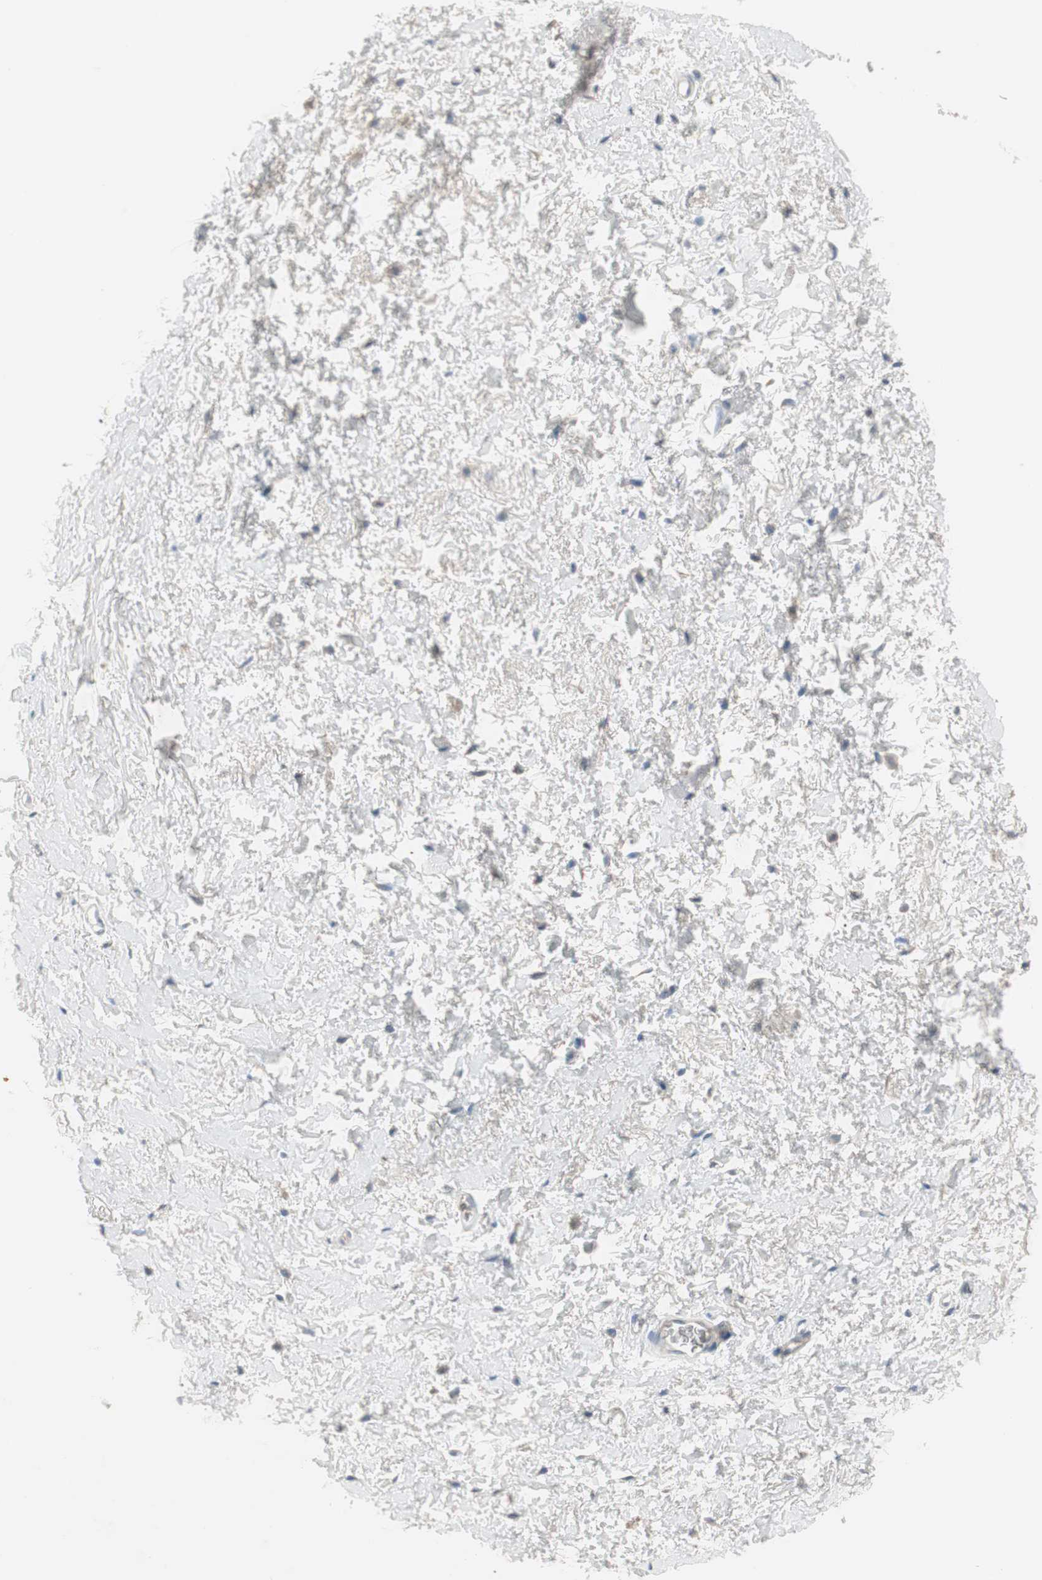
{"staining": {"intensity": "negative", "quantity": "none", "location": "none"}, "tissue": "adipose tissue", "cell_type": "Adipocytes", "image_type": "normal", "snomed": [{"axis": "morphology", "description": "Normal tissue, NOS"}, {"axis": "topography", "description": "Soft tissue"}, {"axis": "topography", "description": "Peripheral nerve tissue"}], "caption": "Unremarkable adipose tissue was stained to show a protein in brown. There is no significant expression in adipocytes. (DAB (3,3'-diaminobenzidine) immunohistochemistry with hematoxylin counter stain).", "gene": "KHK", "patient": {"sex": "female", "age": 71}}